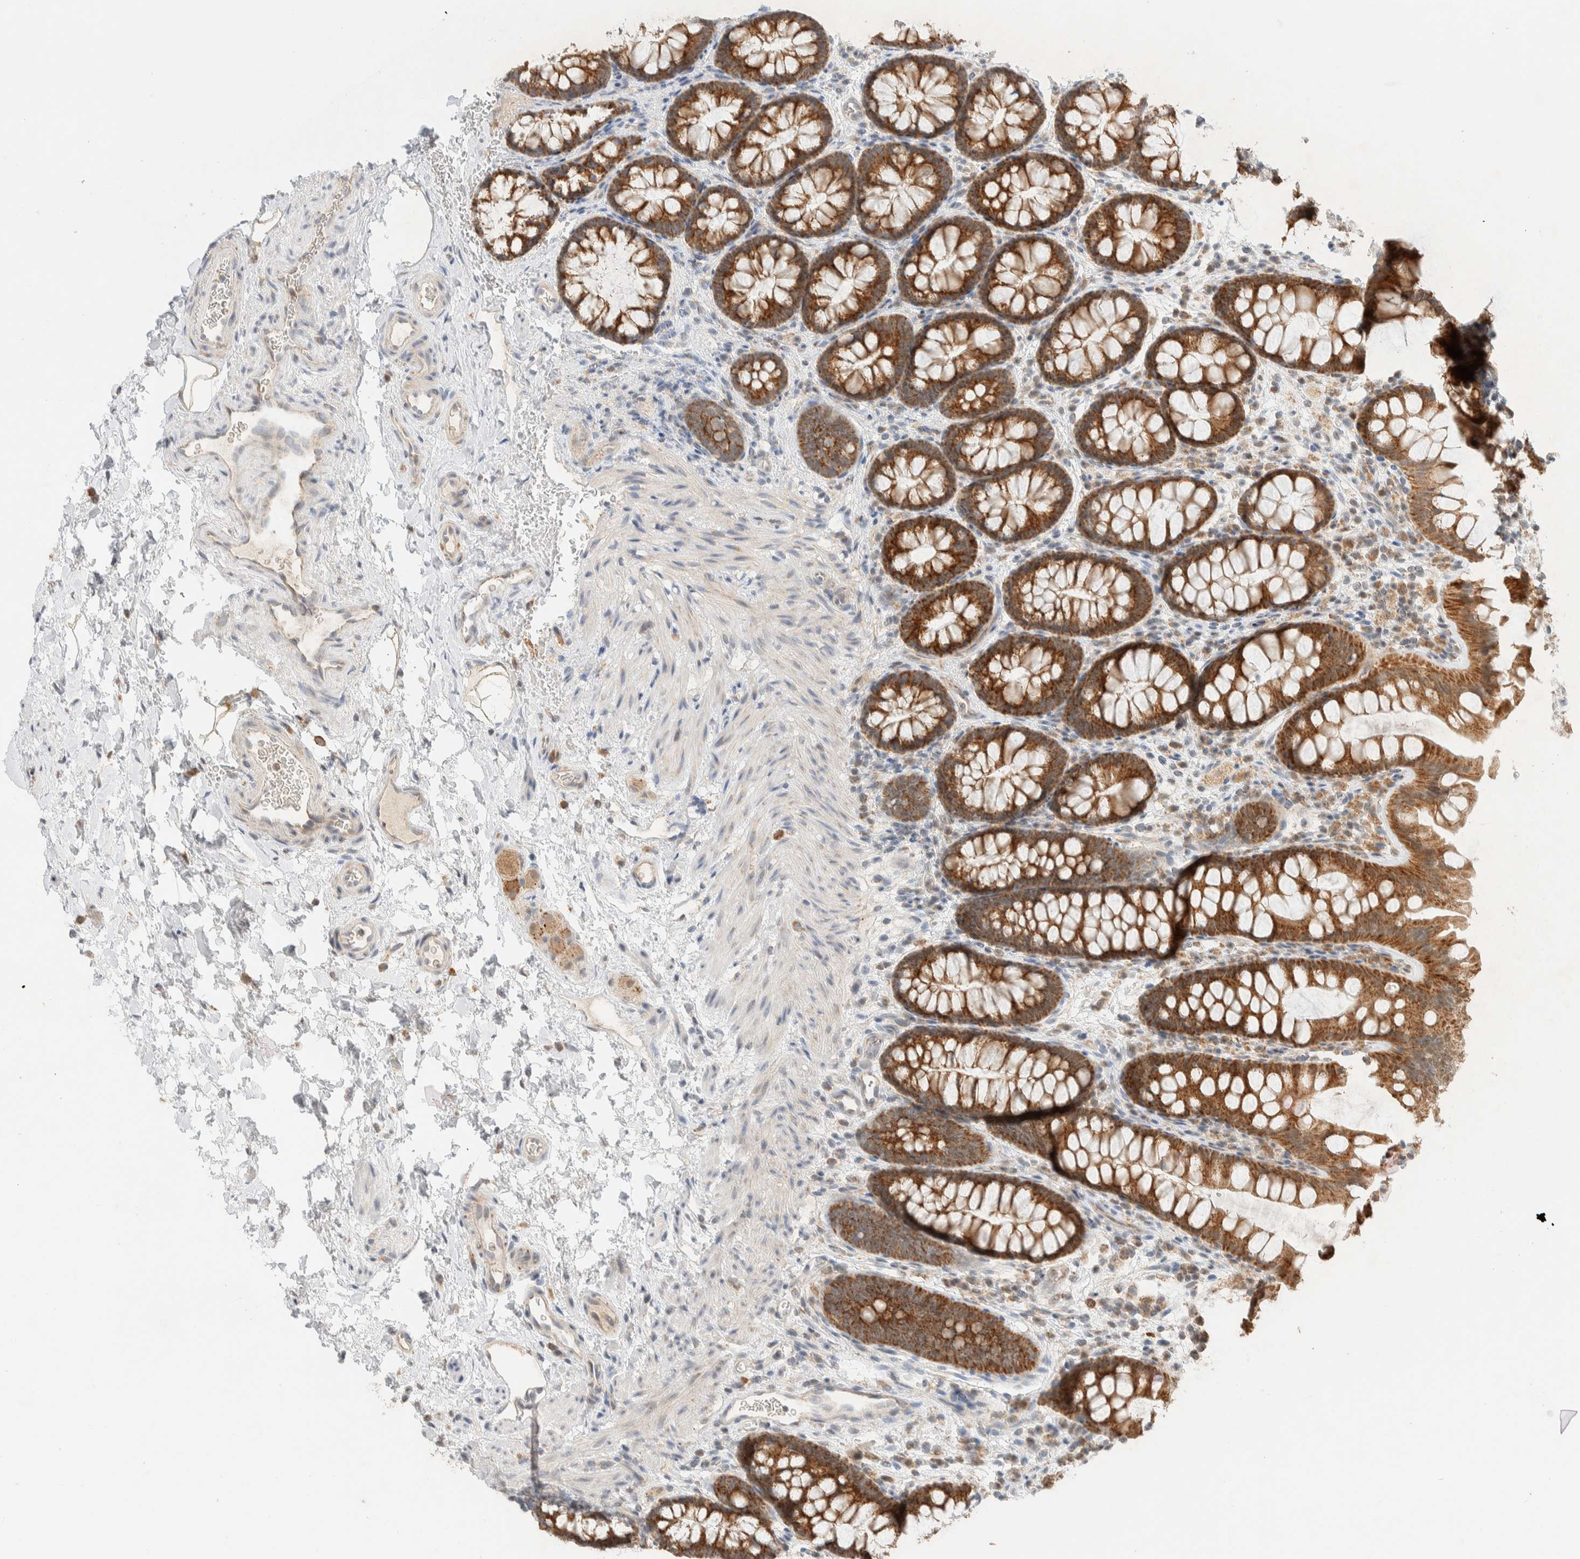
{"staining": {"intensity": "weak", "quantity": "25%-75%", "location": "cytoplasmic/membranous"}, "tissue": "colon", "cell_type": "Endothelial cells", "image_type": "normal", "snomed": [{"axis": "morphology", "description": "Normal tissue, NOS"}, {"axis": "topography", "description": "Colon"}], "caption": "The histopathology image displays staining of benign colon, revealing weak cytoplasmic/membranous protein expression (brown color) within endothelial cells. Immunohistochemistry stains the protein of interest in brown and the nuclei are stained blue.", "gene": "MRPL41", "patient": {"sex": "female", "age": 62}}